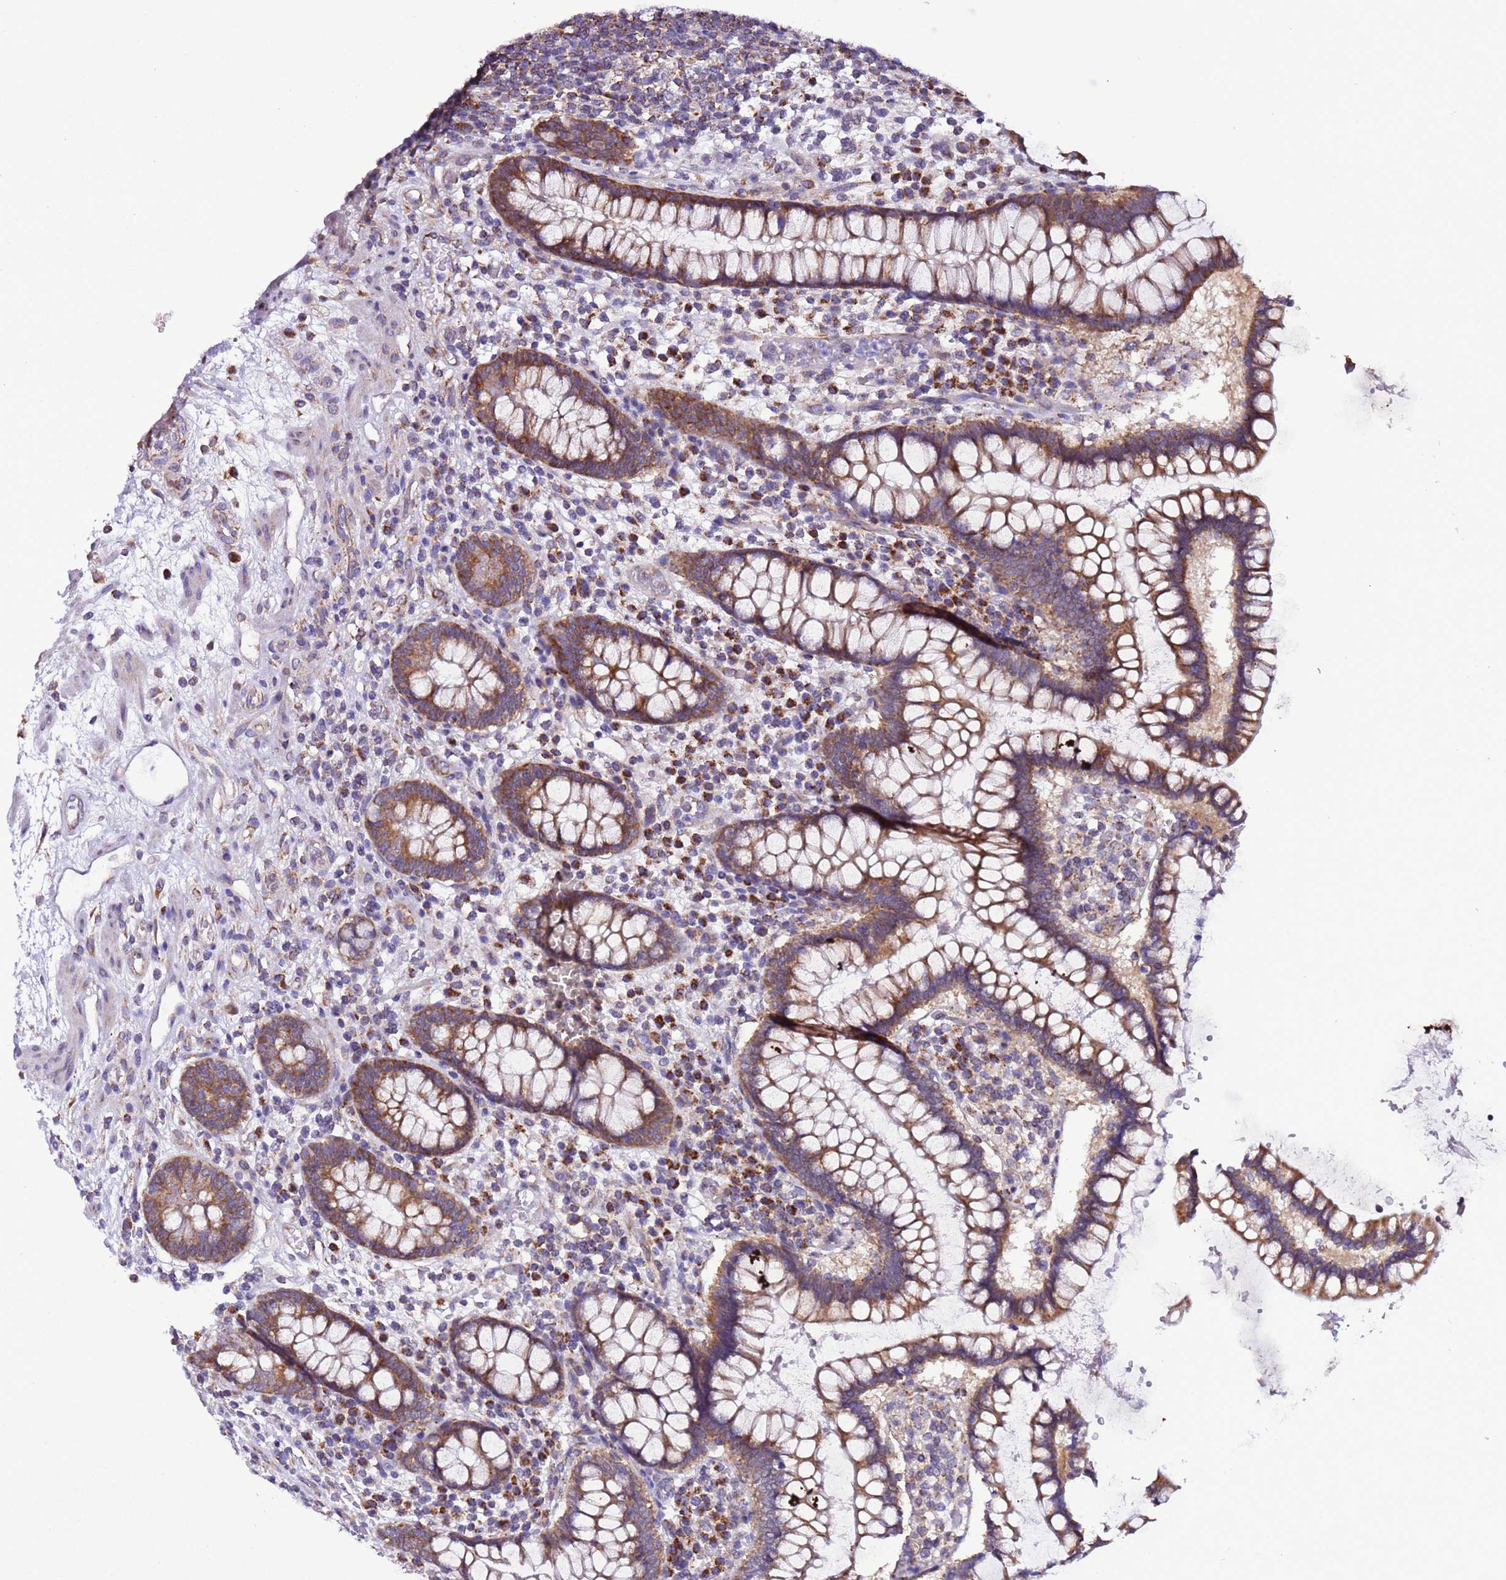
{"staining": {"intensity": "weak", "quantity": "25%-75%", "location": "cytoplasmic/membranous"}, "tissue": "colon", "cell_type": "Endothelial cells", "image_type": "normal", "snomed": [{"axis": "morphology", "description": "Normal tissue, NOS"}, {"axis": "topography", "description": "Colon"}], "caption": "Protein expression analysis of benign colon reveals weak cytoplasmic/membranous positivity in about 25%-75% of endothelial cells. (Stains: DAB in brown, nuclei in blue, Microscopy: brightfield microscopy at high magnification).", "gene": "AHI1", "patient": {"sex": "female", "age": 79}}